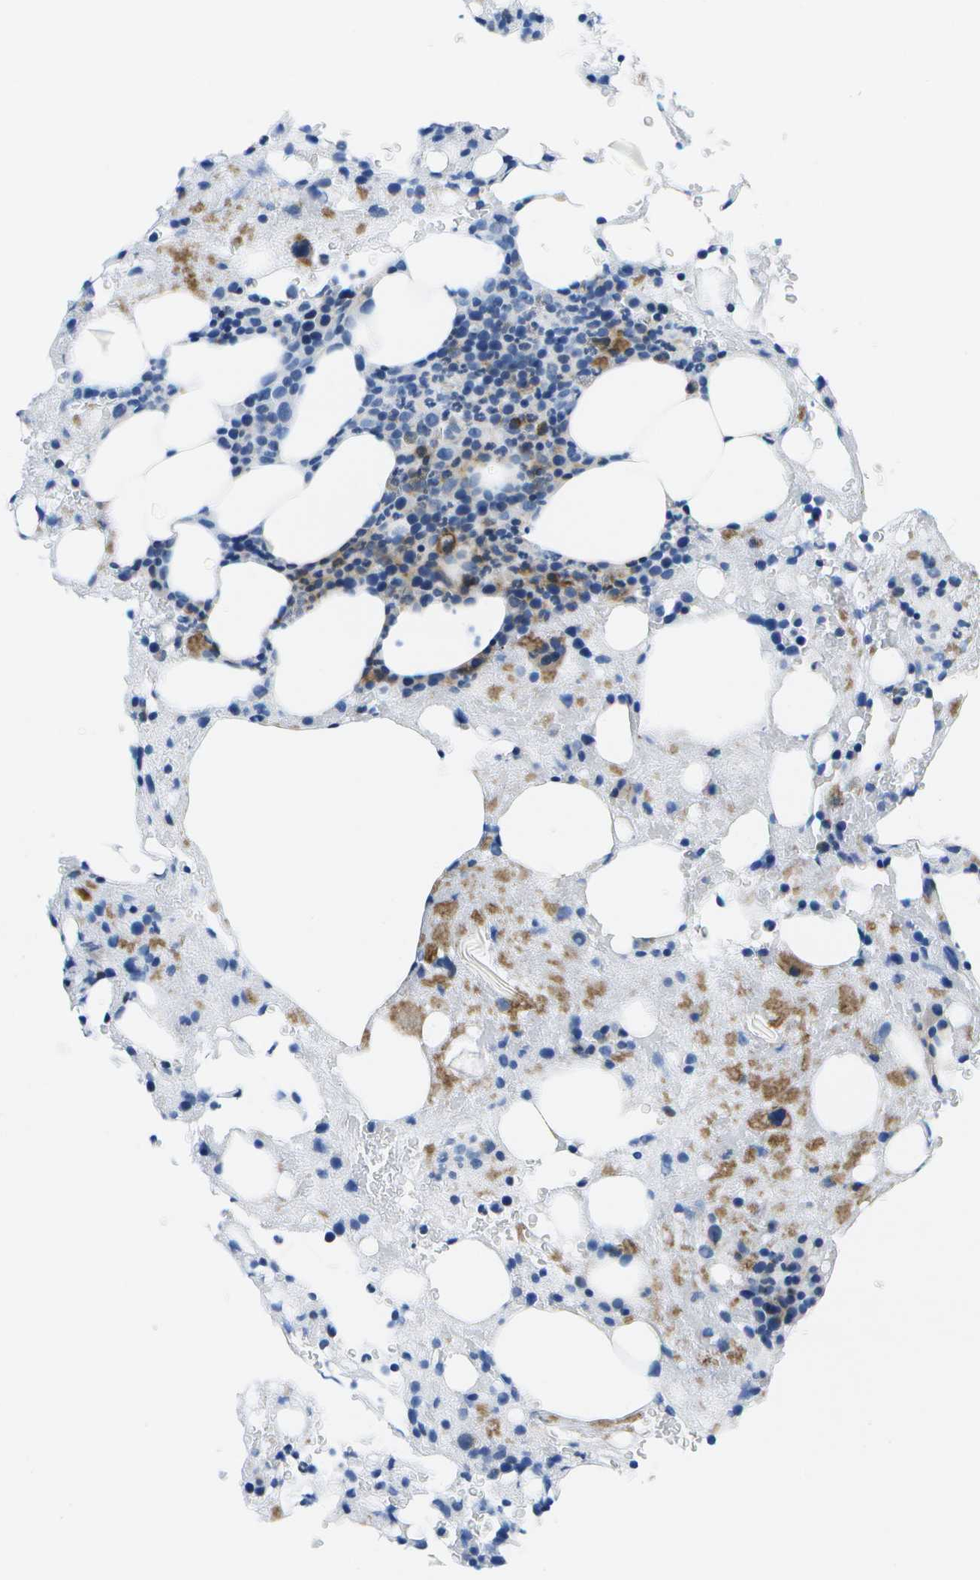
{"staining": {"intensity": "moderate", "quantity": "<25%", "location": "cytoplasmic/membranous"}, "tissue": "bone marrow", "cell_type": "Hematopoietic cells", "image_type": "normal", "snomed": [{"axis": "morphology", "description": "Normal tissue, NOS"}, {"axis": "morphology", "description": "Inflammation, NOS"}, {"axis": "topography", "description": "Bone marrow"}], "caption": "Immunohistochemical staining of normal human bone marrow demonstrates <25% levels of moderate cytoplasmic/membranous protein expression in approximately <25% of hematopoietic cells. The protein of interest is stained brown, and the nuclei are stained in blue (DAB IHC with brightfield microscopy, high magnification).", "gene": "ADGRG6", "patient": {"sex": "female", "age": 78}}